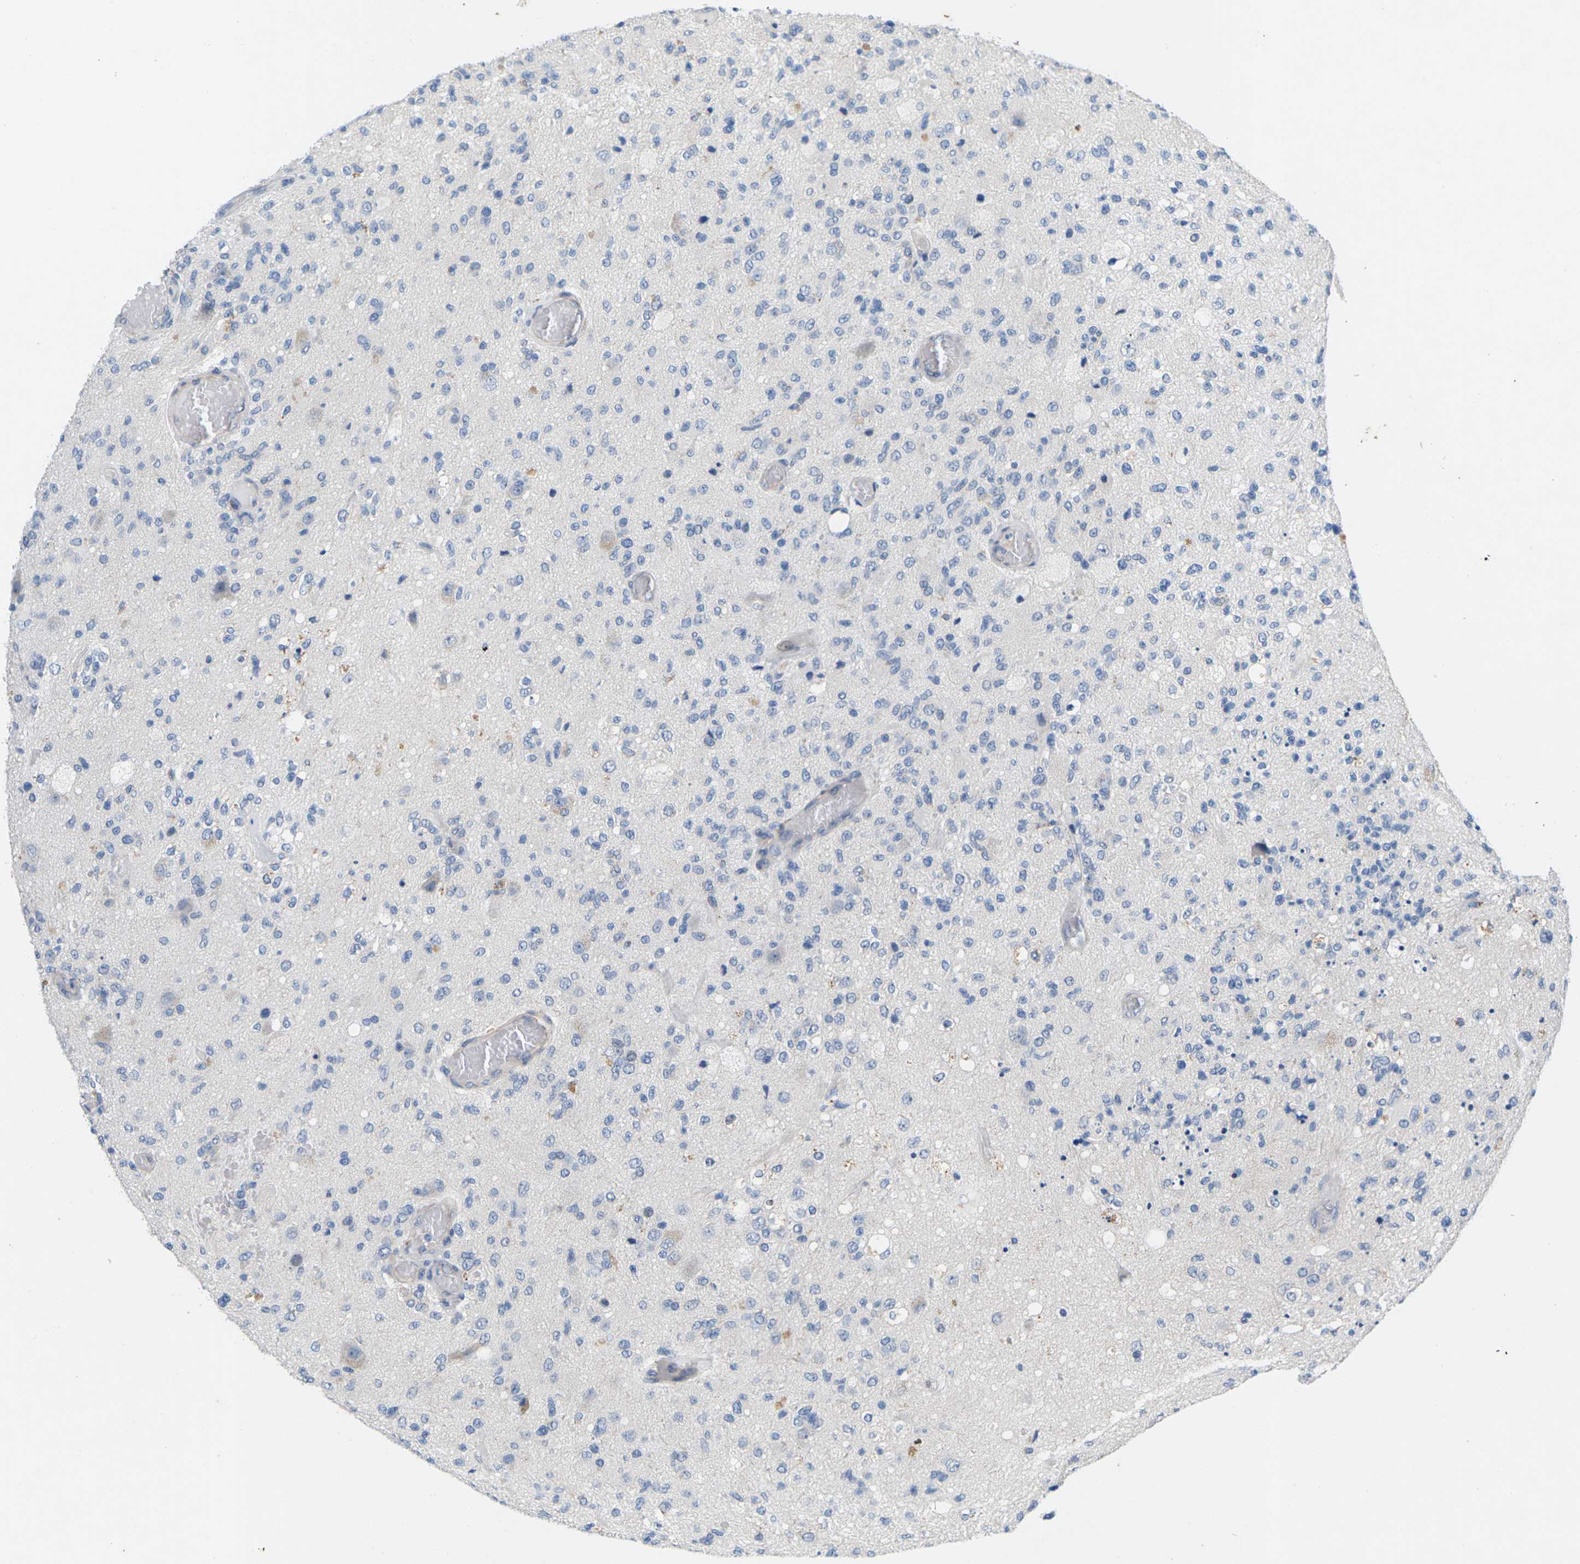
{"staining": {"intensity": "negative", "quantity": "none", "location": "none"}, "tissue": "glioma", "cell_type": "Tumor cells", "image_type": "cancer", "snomed": [{"axis": "morphology", "description": "Normal tissue, NOS"}, {"axis": "morphology", "description": "Glioma, malignant, High grade"}, {"axis": "topography", "description": "Cerebral cortex"}], "caption": "A high-resolution histopathology image shows IHC staining of glioma, which shows no significant expression in tumor cells. Nuclei are stained in blue.", "gene": "ITGA5", "patient": {"sex": "male", "age": 77}}